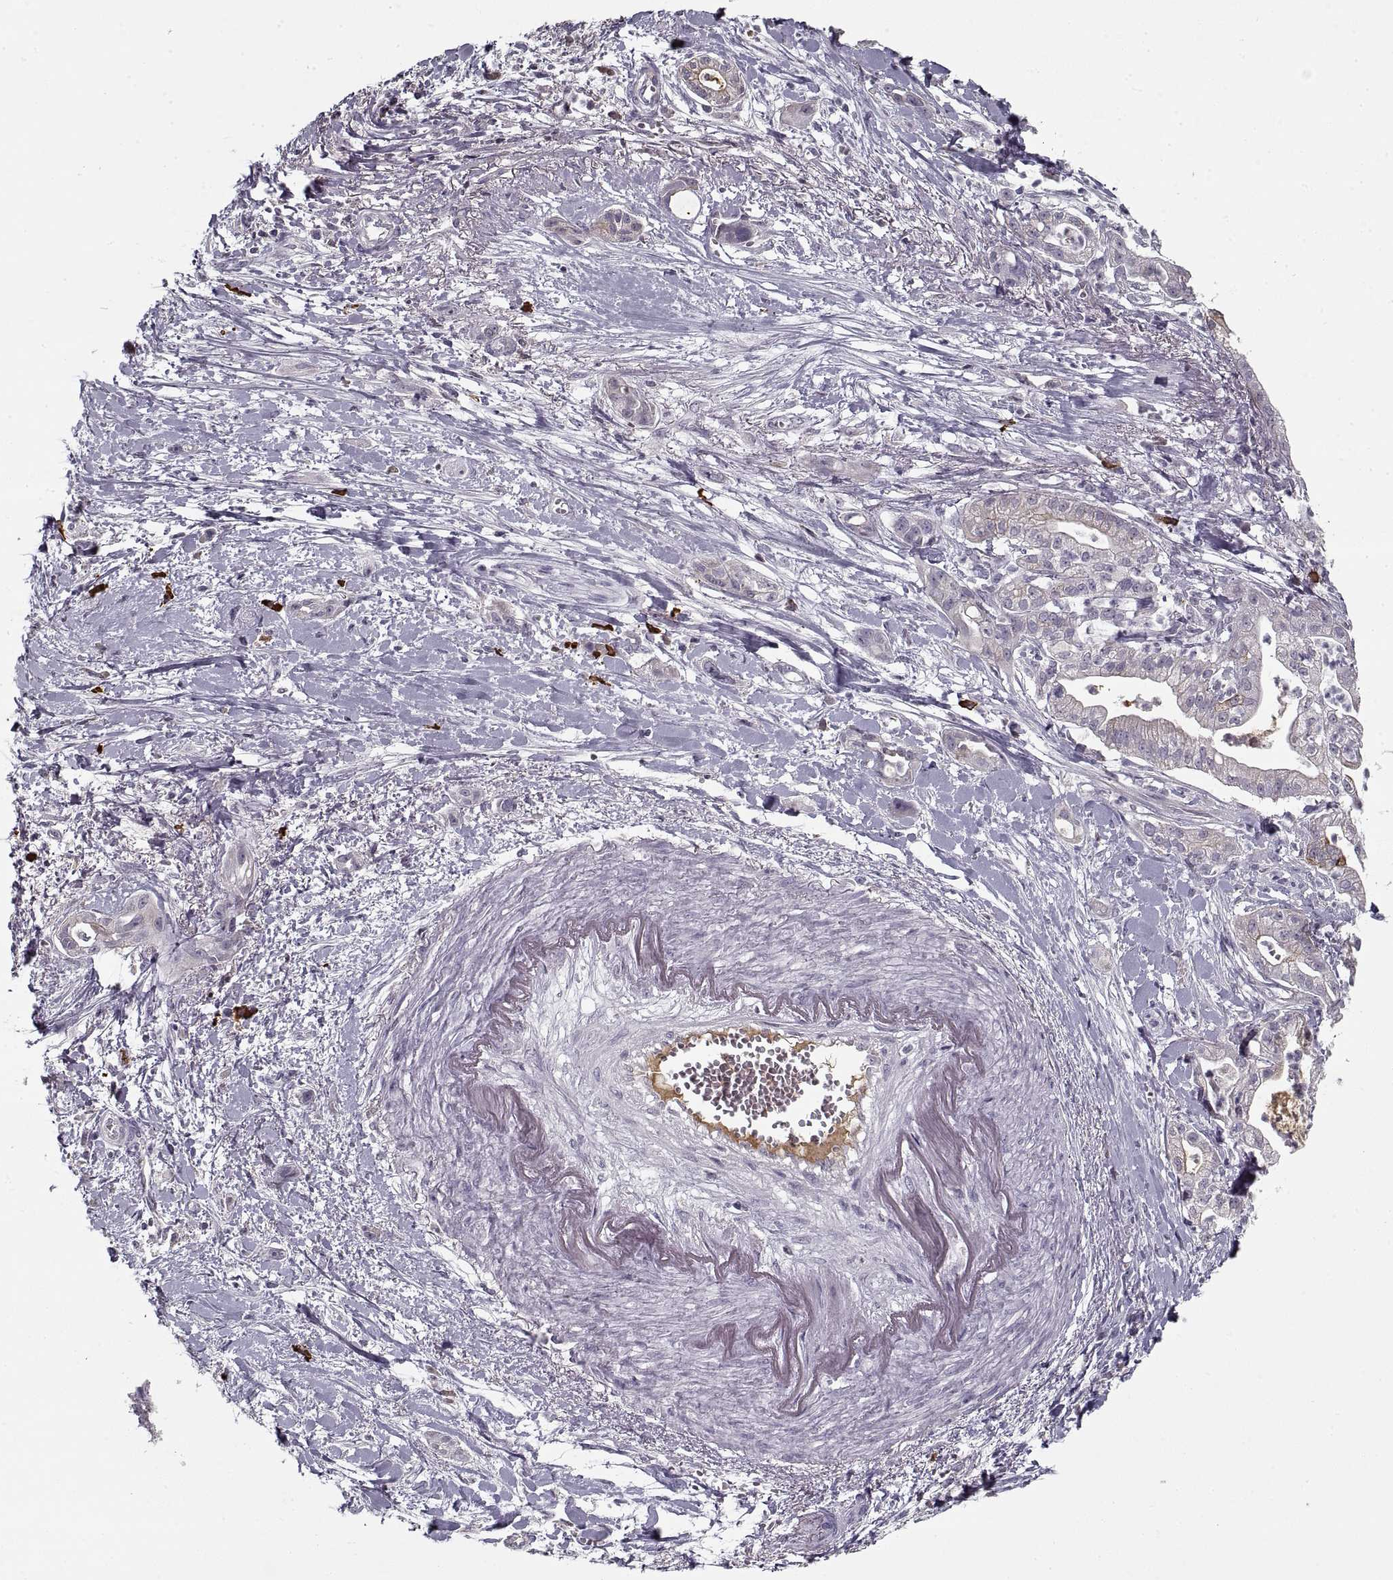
{"staining": {"intensity": "weak", "quantity": "<25%", "location": "cytoplasmic/membranous"}, "tissue": "pancreatic cancer", "cell_type": "Tumor cells", "image_type": "cancer", "snomed": [{"axis": "morphology", "description": "Normal tissue, NOS"}, {"axis": "morphology", "description": "Adenocarcinoma, NOS"}, {"axis": "topography", "description": "Lymph node"}, {"axis": "topography", "description": "Pancreas"}], "caption": "This is an IHC micrograph of human pancreatic adenocarcinoma. There is no staining in tumor cells.", "gene": "GAD2", "patient": {"sex": "female", "age": 58}}